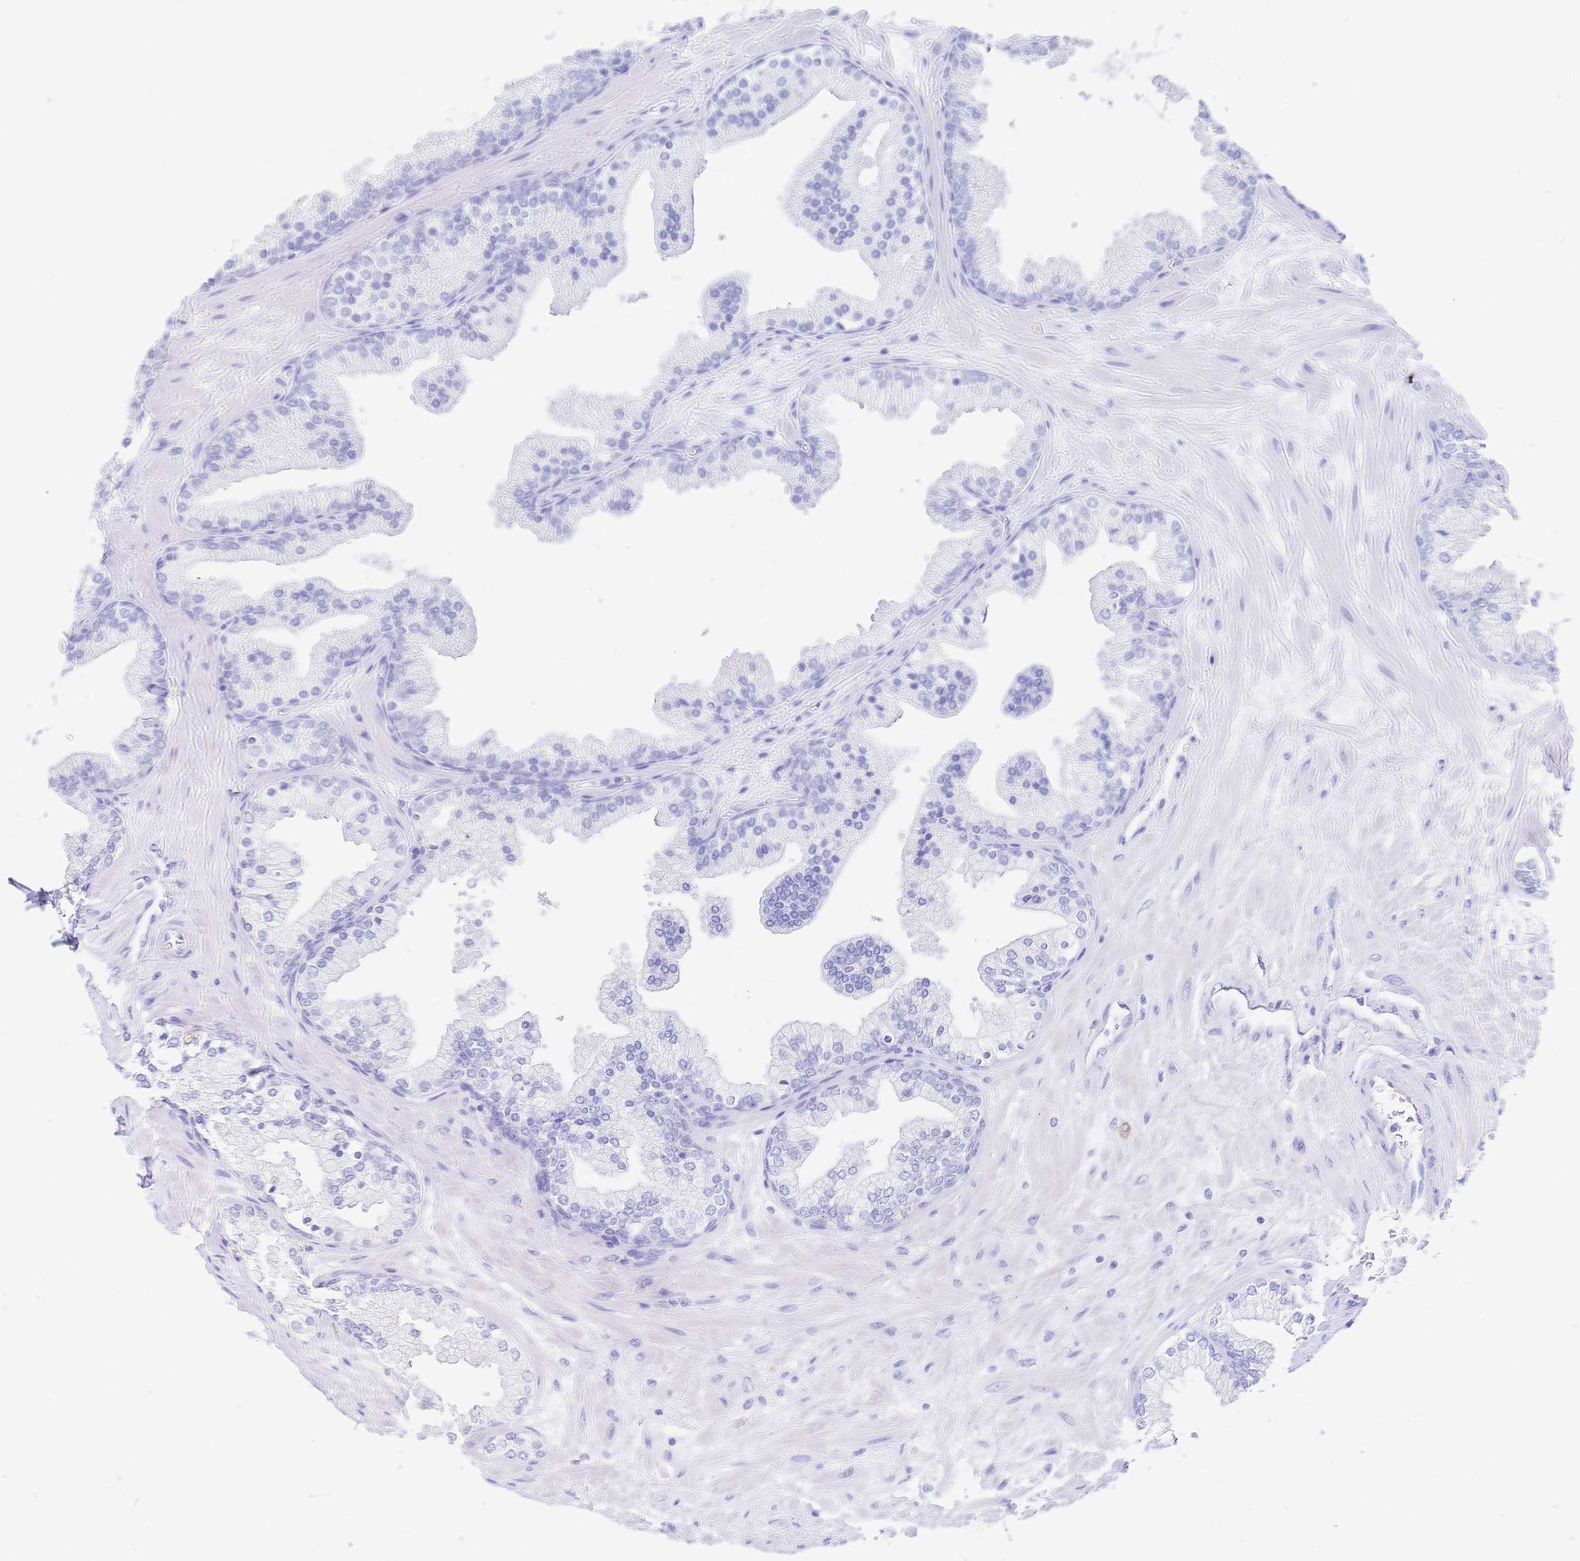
{"staining": {"intensity": "negative", "quantity": "none", "location": "none"}, "tissue": "prostate", "cell_type": "Glandular cells", "image_type": "normal", "snomed": [{"axis": "morphology", "description": "Normal tissue, NOS"}, {"axis": "topography", "description": "Prostate"}, {"axis": "topography", "description": "Peripheral nerve tissue"}], "caption": "Protein analysis of unremarkable prostate shows no significant positivity in glandular cells. Brightfield microscopy of immunohistochemistry (IHC) stained with DAB (brown) and hematoxylin (blue), captured at high magnification.", "gene": "UMOD", "patient": {"sex": "male", "age": 61}}